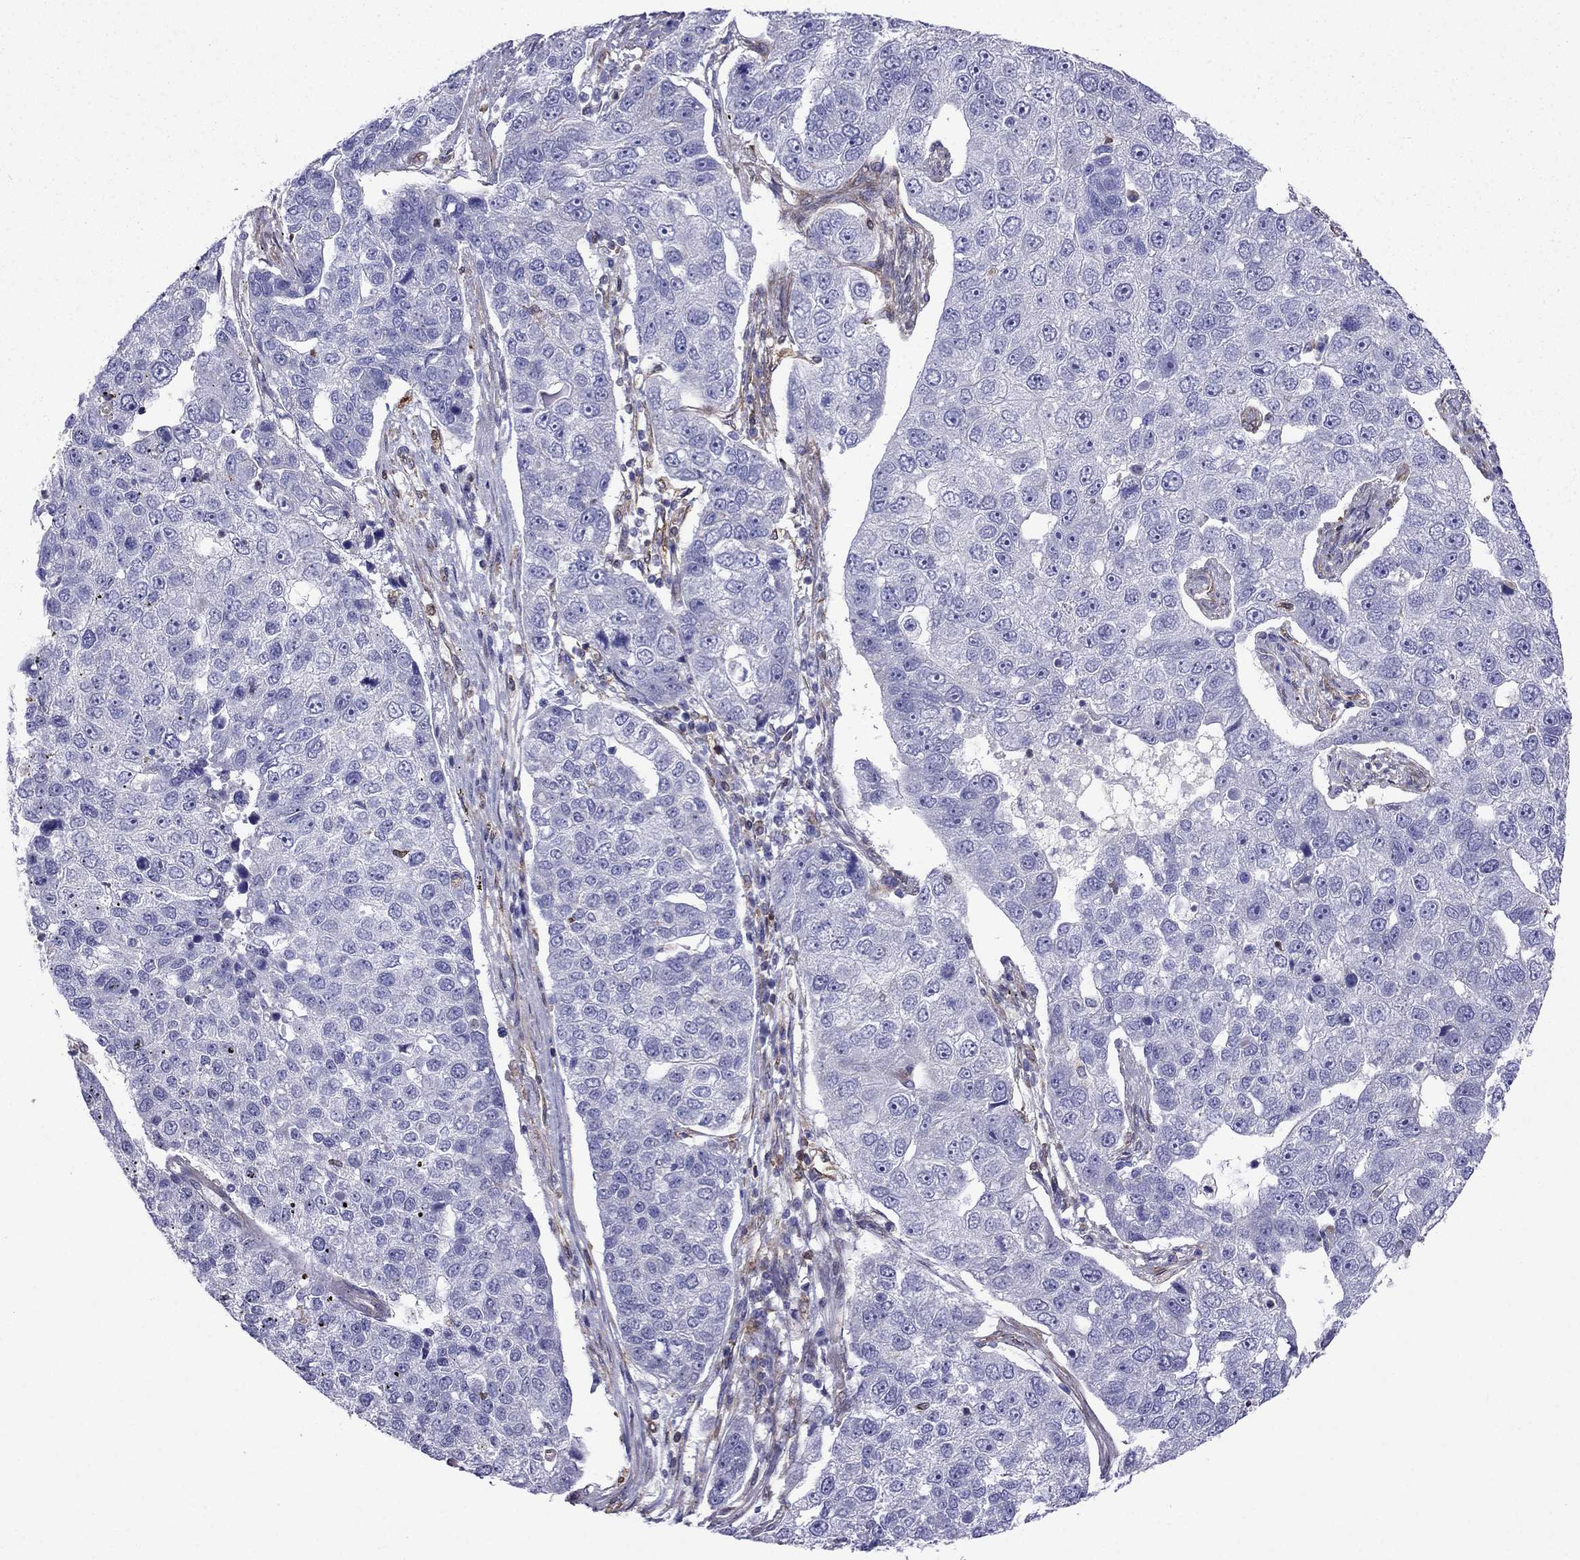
{"staining": {"intensity": "negative", "quantity": "none", "location": "none"}, "tissue": "pancreatic cancer", "cell_type": "Tumor cells", "image_type": "cancer", "snomed": [{"axis": "morphology", "description": "Adenocarcinoma, NOS"}, {"axis": "topography", "description": "Pancreas"}], "caption": "High magnification brightfield microscopy of pancreatic cancer stained with DAB (brown) and counterstained with hematoxylin (blue): tumor cells show no significant staining. (DAB immunohistochemistry (IHC) with hematoxylin counter stain).", "gene": "GNAL", "patient": {"sex": "female", "age": 61}}